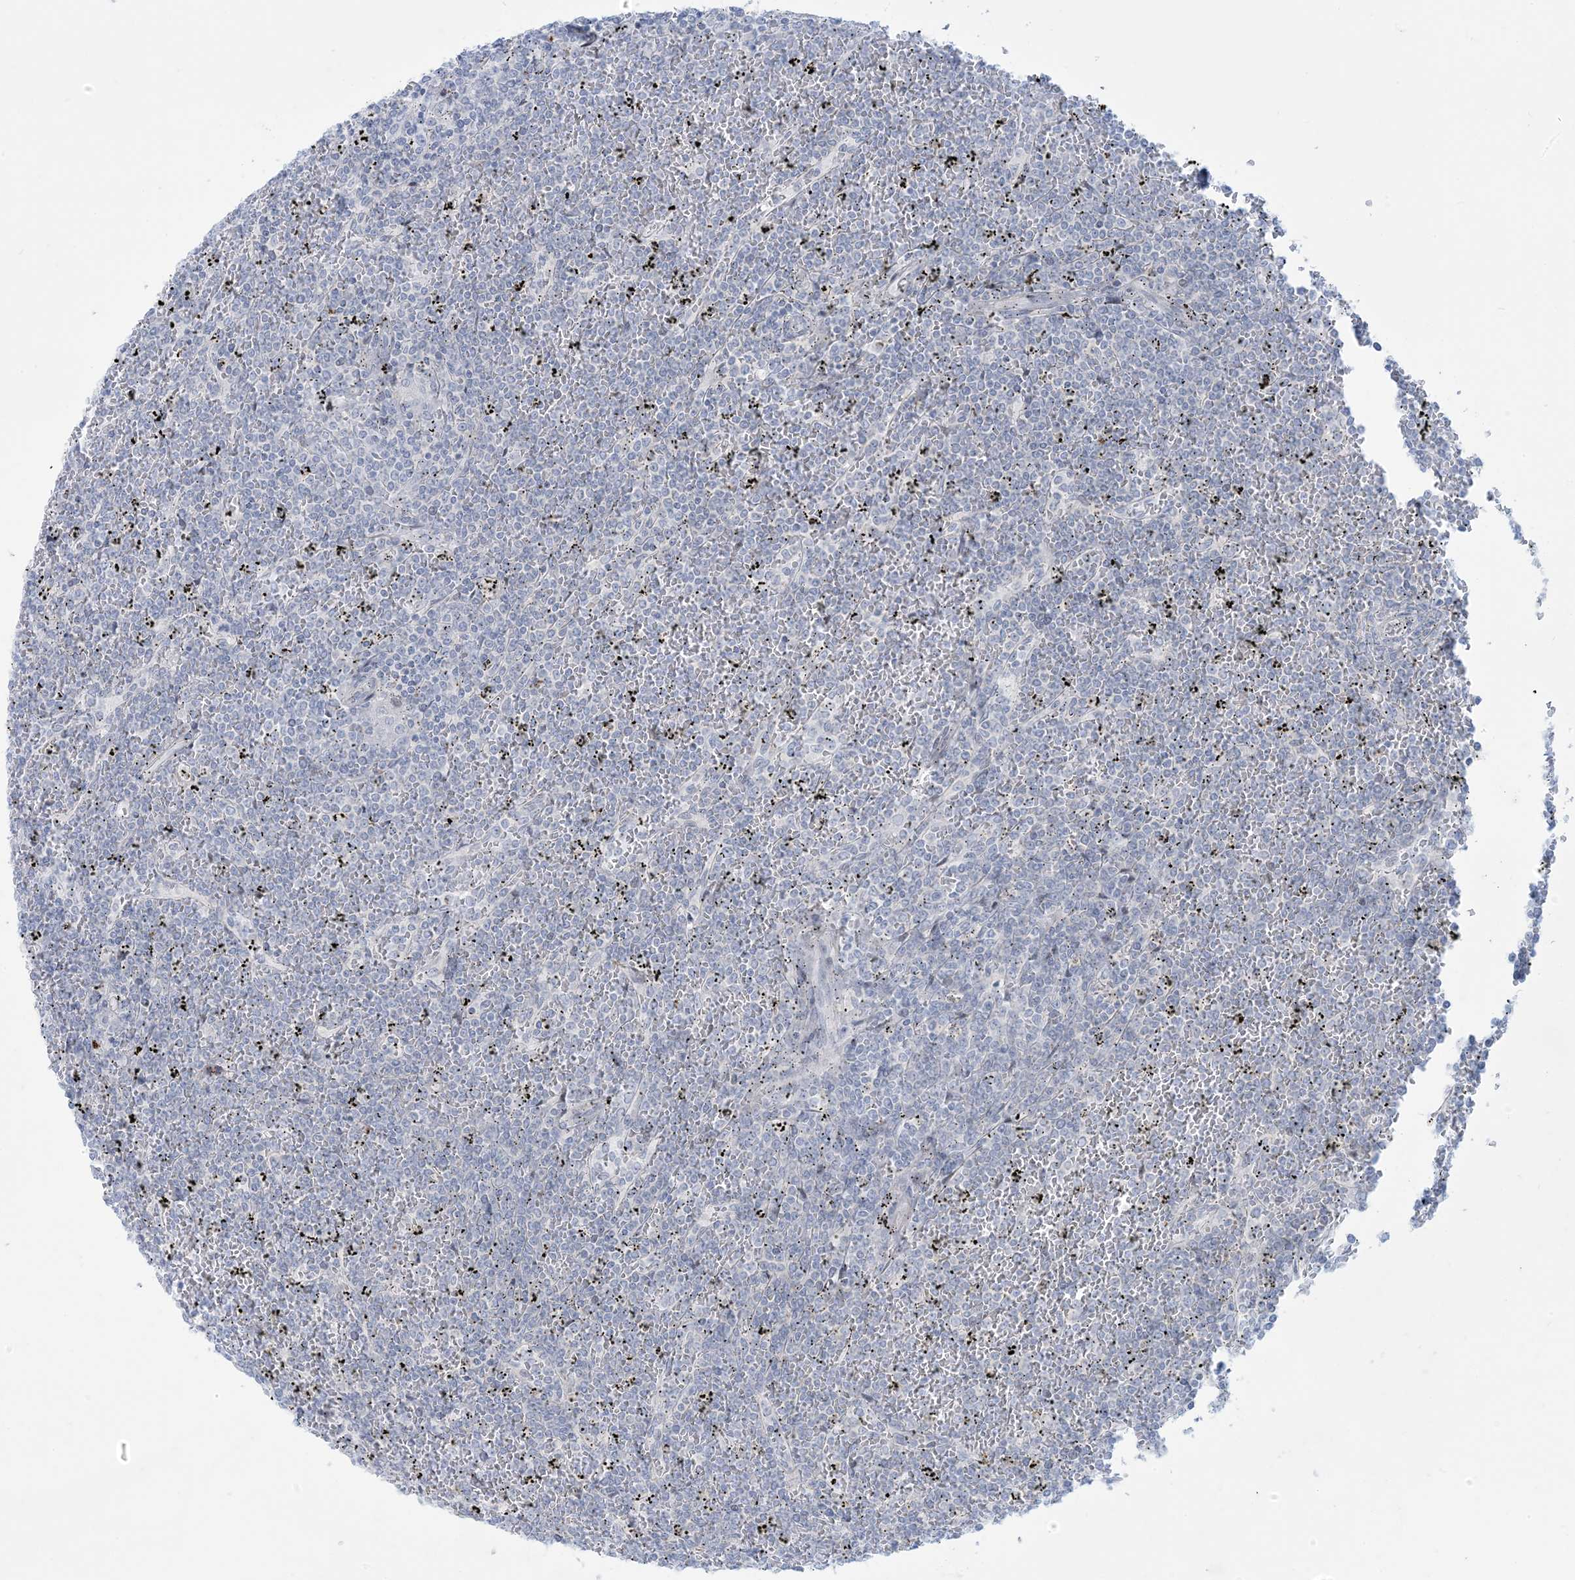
{"staining": {"intensity": "negative", "quantity": "none", "location": "none"}, "tissue": "lymphoma", "cell_type": "Tumor cells", "image_type": "cancer", "snomed": [{"axis": "morphology", "description": "Malignant lymphoma, non-Hodgkin's type, Low grade"}, {"axis": "topography", "description": "Spleen"}], "caption": "Immunohistochemistry micrograph of human lymphoma stained for a protein (brown), which demonstrates no expression in tumor cells.", "gene": "AFTPH", "patient": {"sex": "female", "age": 19}}